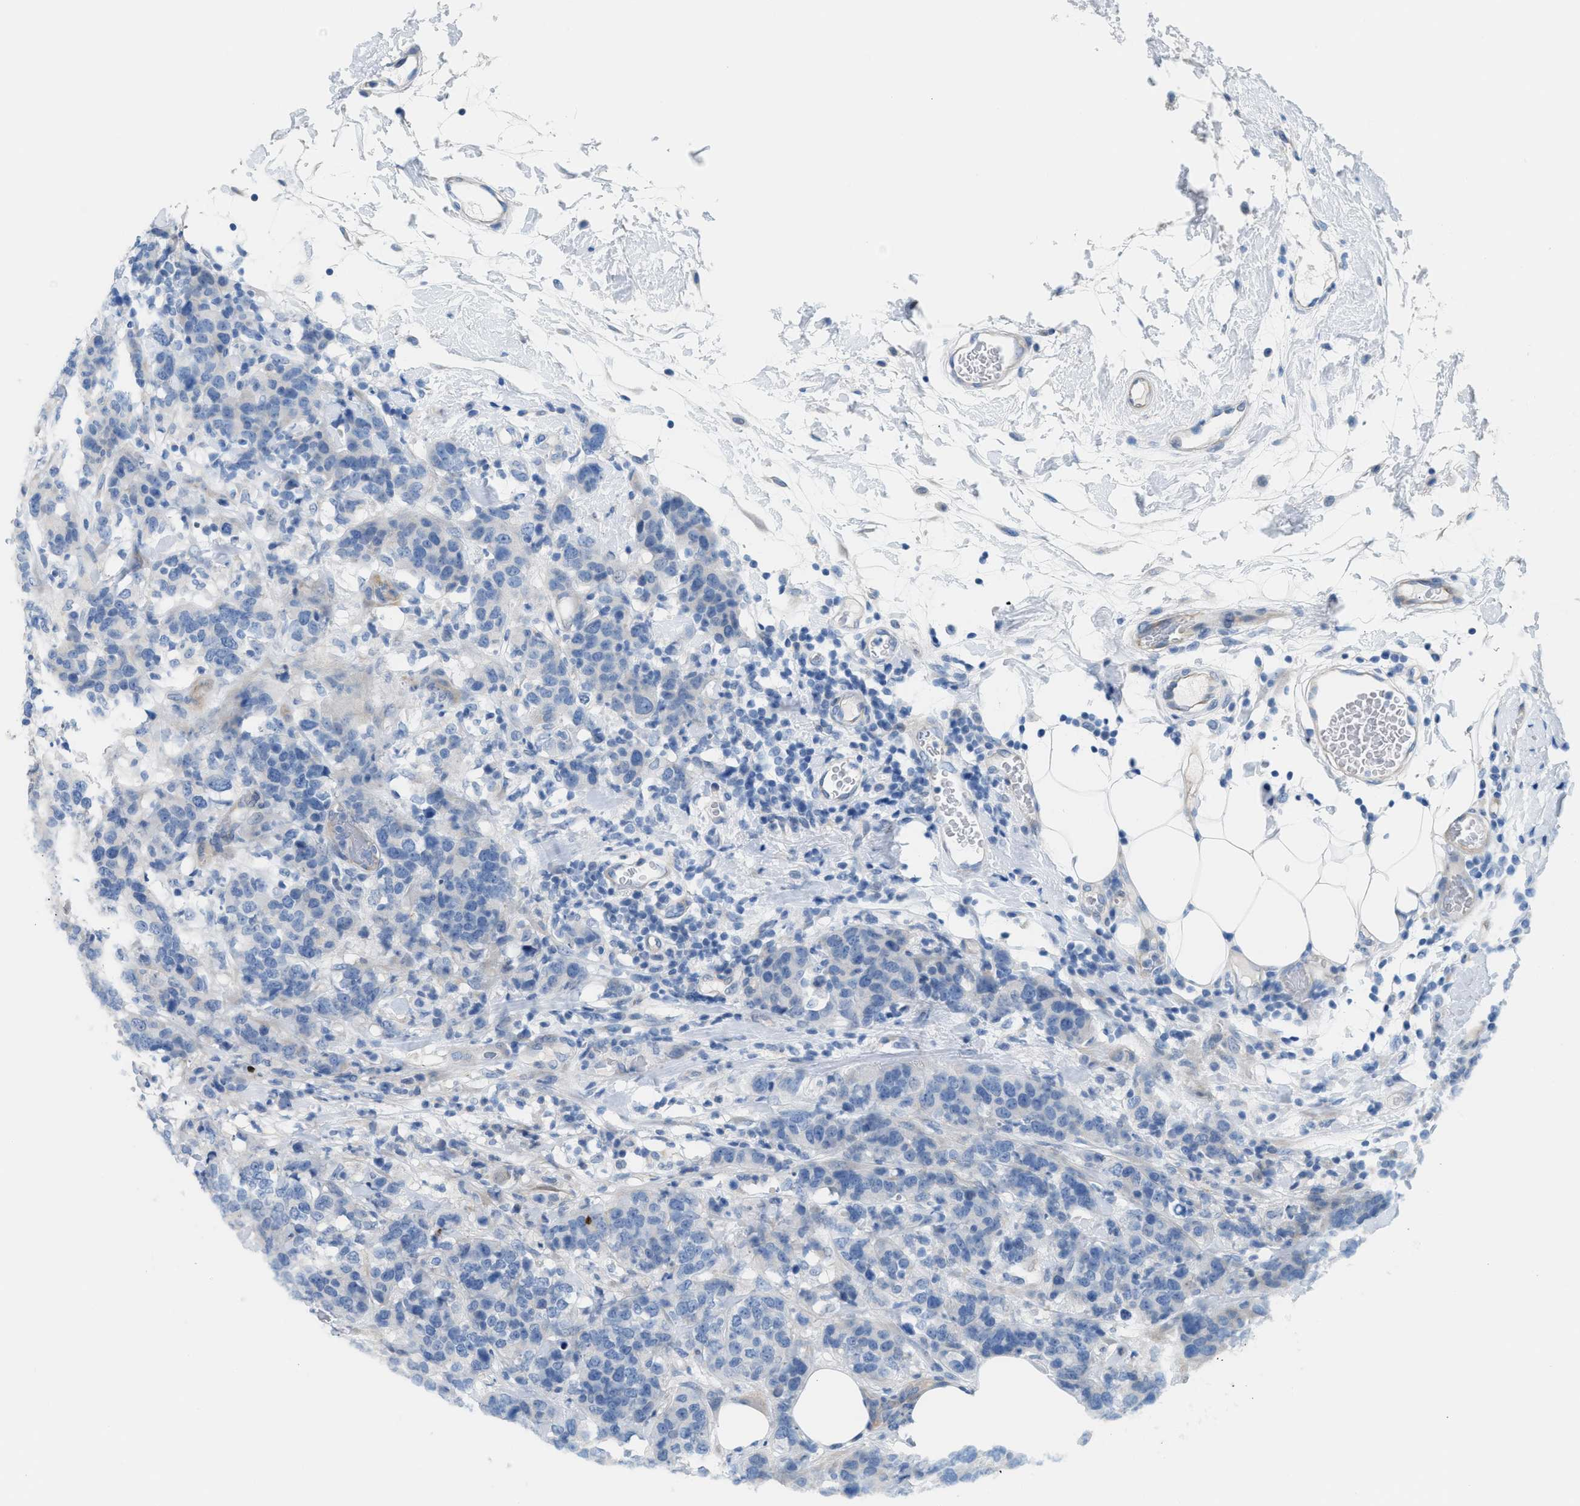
{"staining": {"intensity": "negative", "quantity": "none", "location": "none"}, "tissue": "breast cancer", "cell_type": "Tumor cells", "image_type": "cancer", "snomed": [{"axis": "morphology", "description": "Lobular carcinoma"}, {"axis": "topography", "description": "Breast"}], "caption": "Immunohistochemistry (IHC) photomicrograph of breast cancer stained for a protein (brown), which displays no staining in tumor cells. The staining was performed using DAB to visualize the protein expression in brown, while the nuclei were stained in blue with hematoxylin (Magnification: 20x).", "gene": "MPP3", "patient": {"sex": "female", "age": 59}}